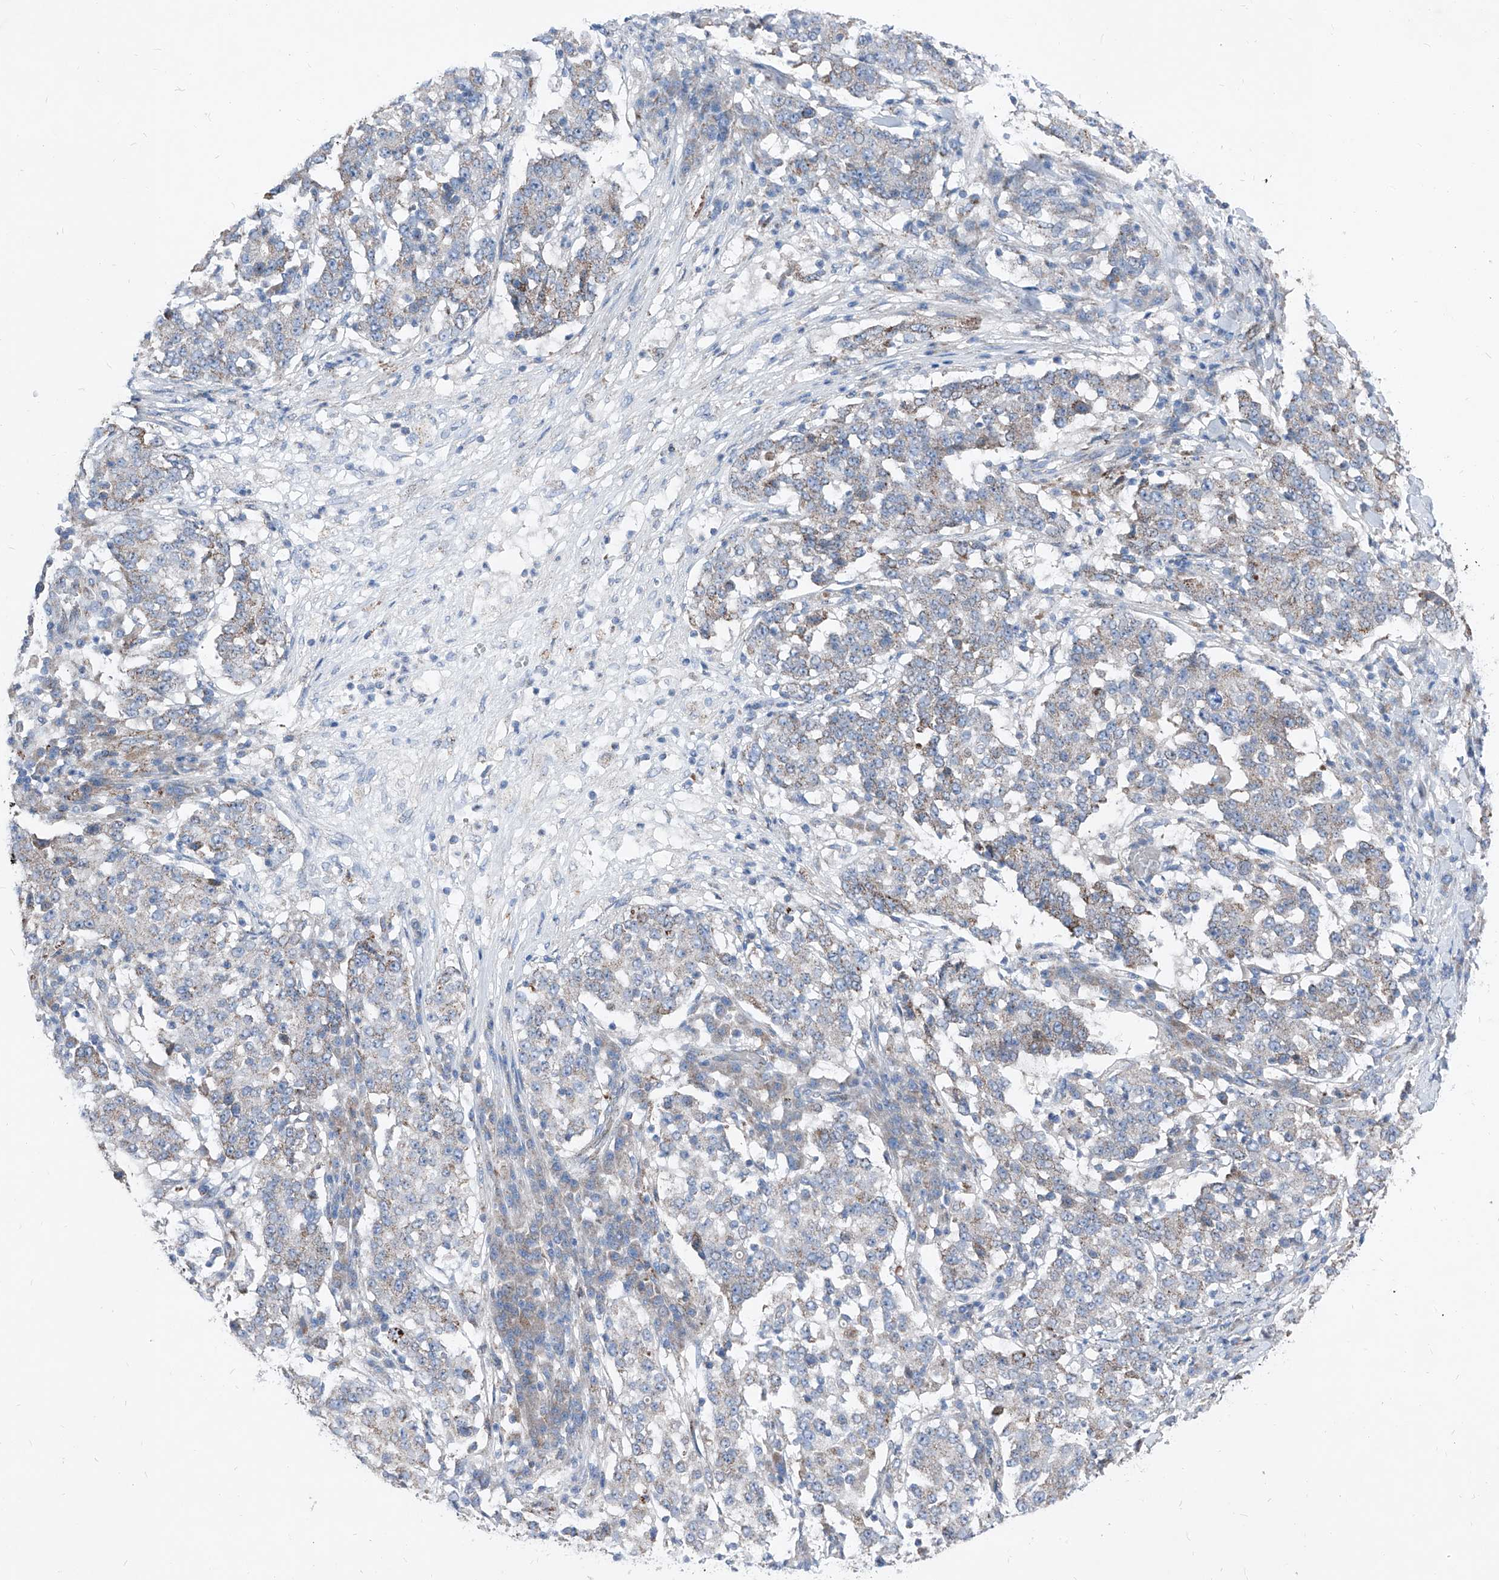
{"staining": {"intensity": "weak", "quantity": "<25%", "location": "cytoplasmic/membranous"}, "tissue": "stomach cancer", "cell_type": "Tumor cells", "image_type": "cancer", "snomed": [{"axis": "morphology", "description": "Adenocarcinoma, NOS"}, {"axis": "topography", "description": "Stomach"}], "caption": "Immunohistochemistry (IHC) of human stomach cancer (adenocarcinoma) displays no positivity in tumor cells.", "gene": "AGPS", "patient": {"sex": "male", "age": 59}}